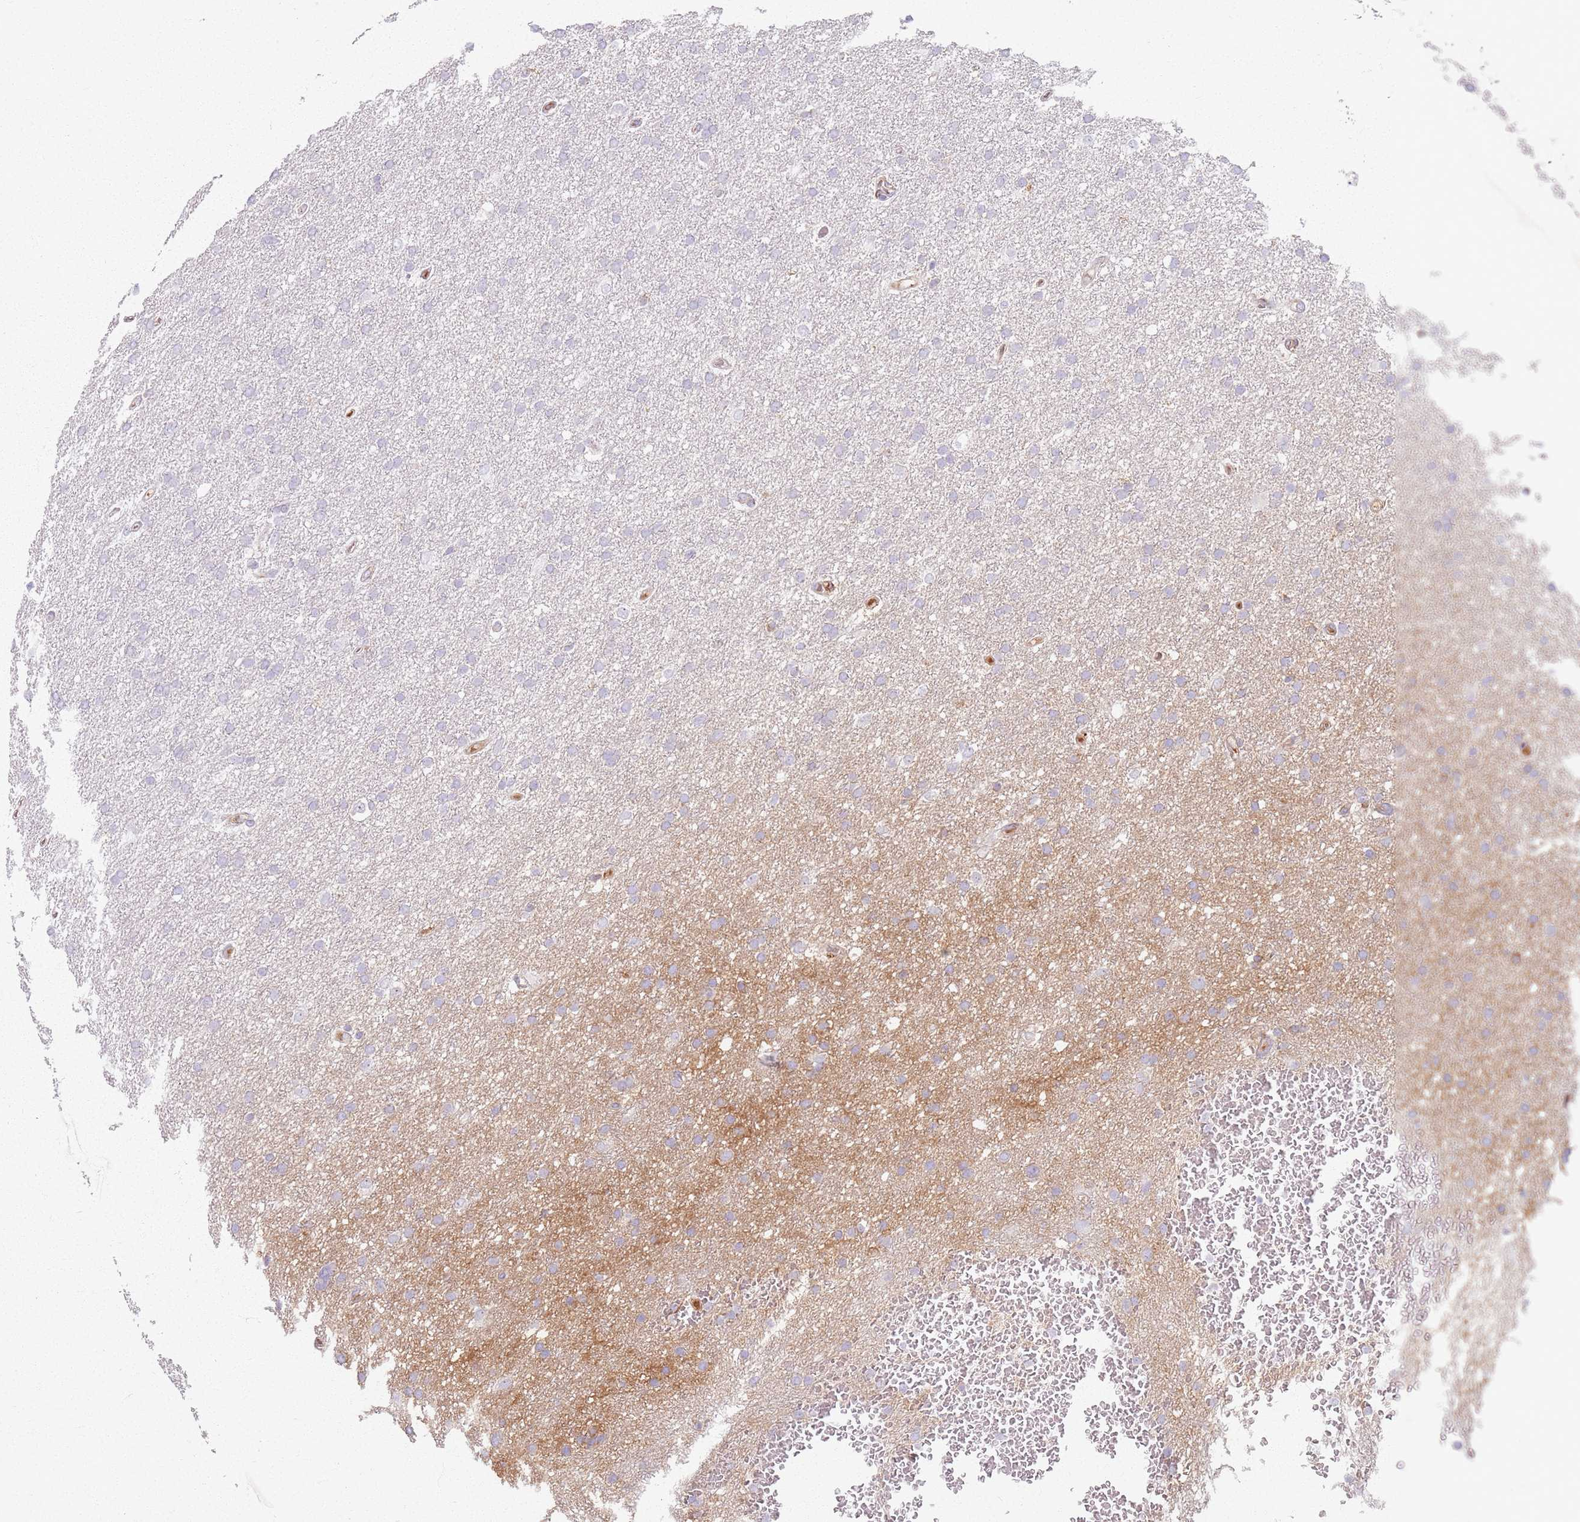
{"staining": {"intensity": "negative", "quantity": "none", "location": "none"}, "tissue": "glioma", "cell_type": "Tumor cells", "image_type": "cancer", "snomed": [{"axis": "morphology", "description": "Glioma, malignant, High grade"}, {"axis": "topography", "description": "Cerebral cortex"}], "caption": "IHC of human glioma shows no positivity in tumor cells.", "gene": "COLGALT1", "patient": {"sex": "female", "age": 36}}